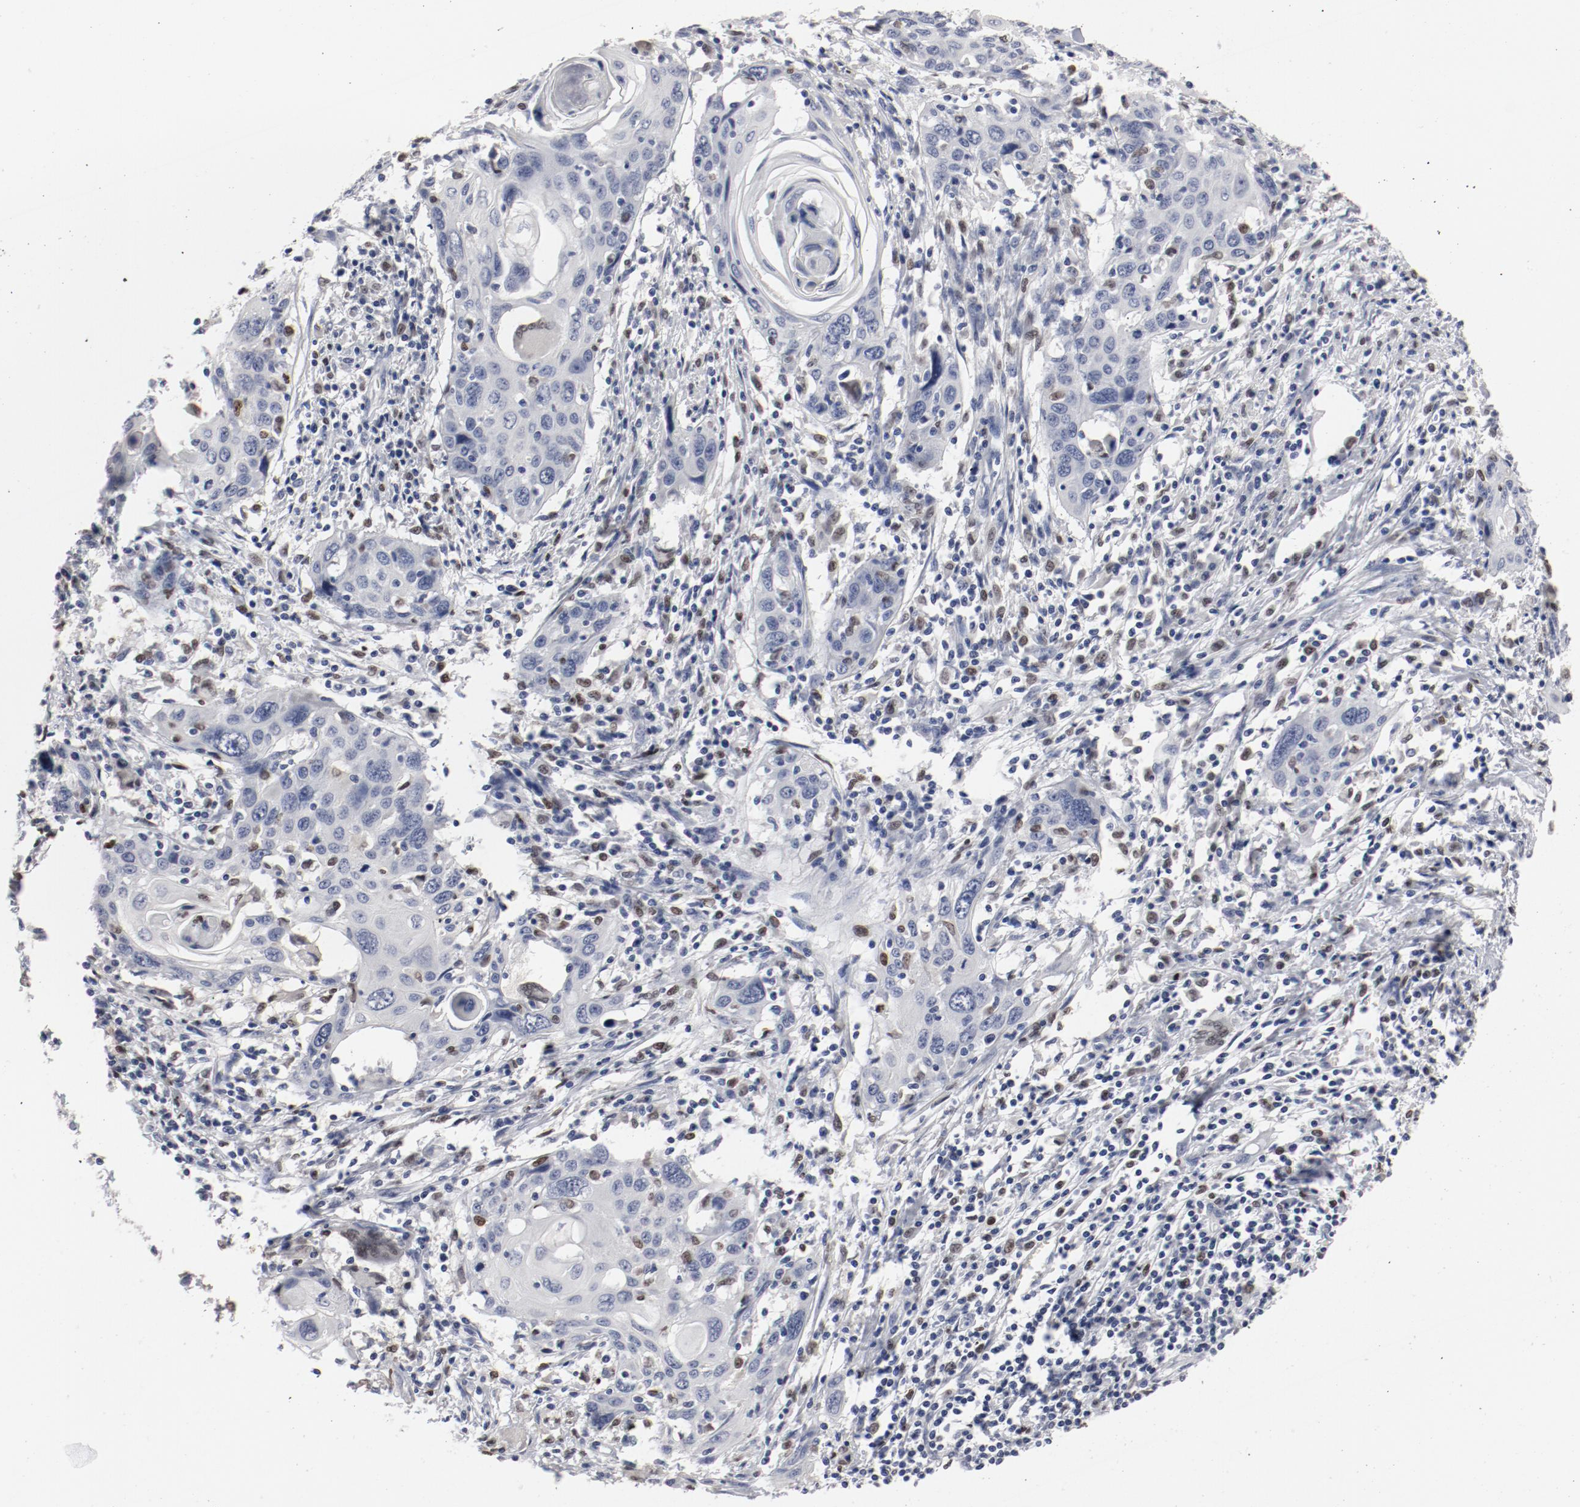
{"staining": {"intensity": "negative", "quantity": "none", "location": "none"}, "tissue": "cervical cancer", "cell_type": "Tumor cells", "image_type": "cancer", "snomed": [{"axis": "morphology", "description": "Squamous cell carcinoma, NOS"}, {"axis": "topography", "description": "Cervix"}], "caption": "The histopathology image exhibits no staining of tumor cells in cervical squamous cell carcinoma.", "gene": "SPI1", "patient": {"sex": "female", "age": 54}}